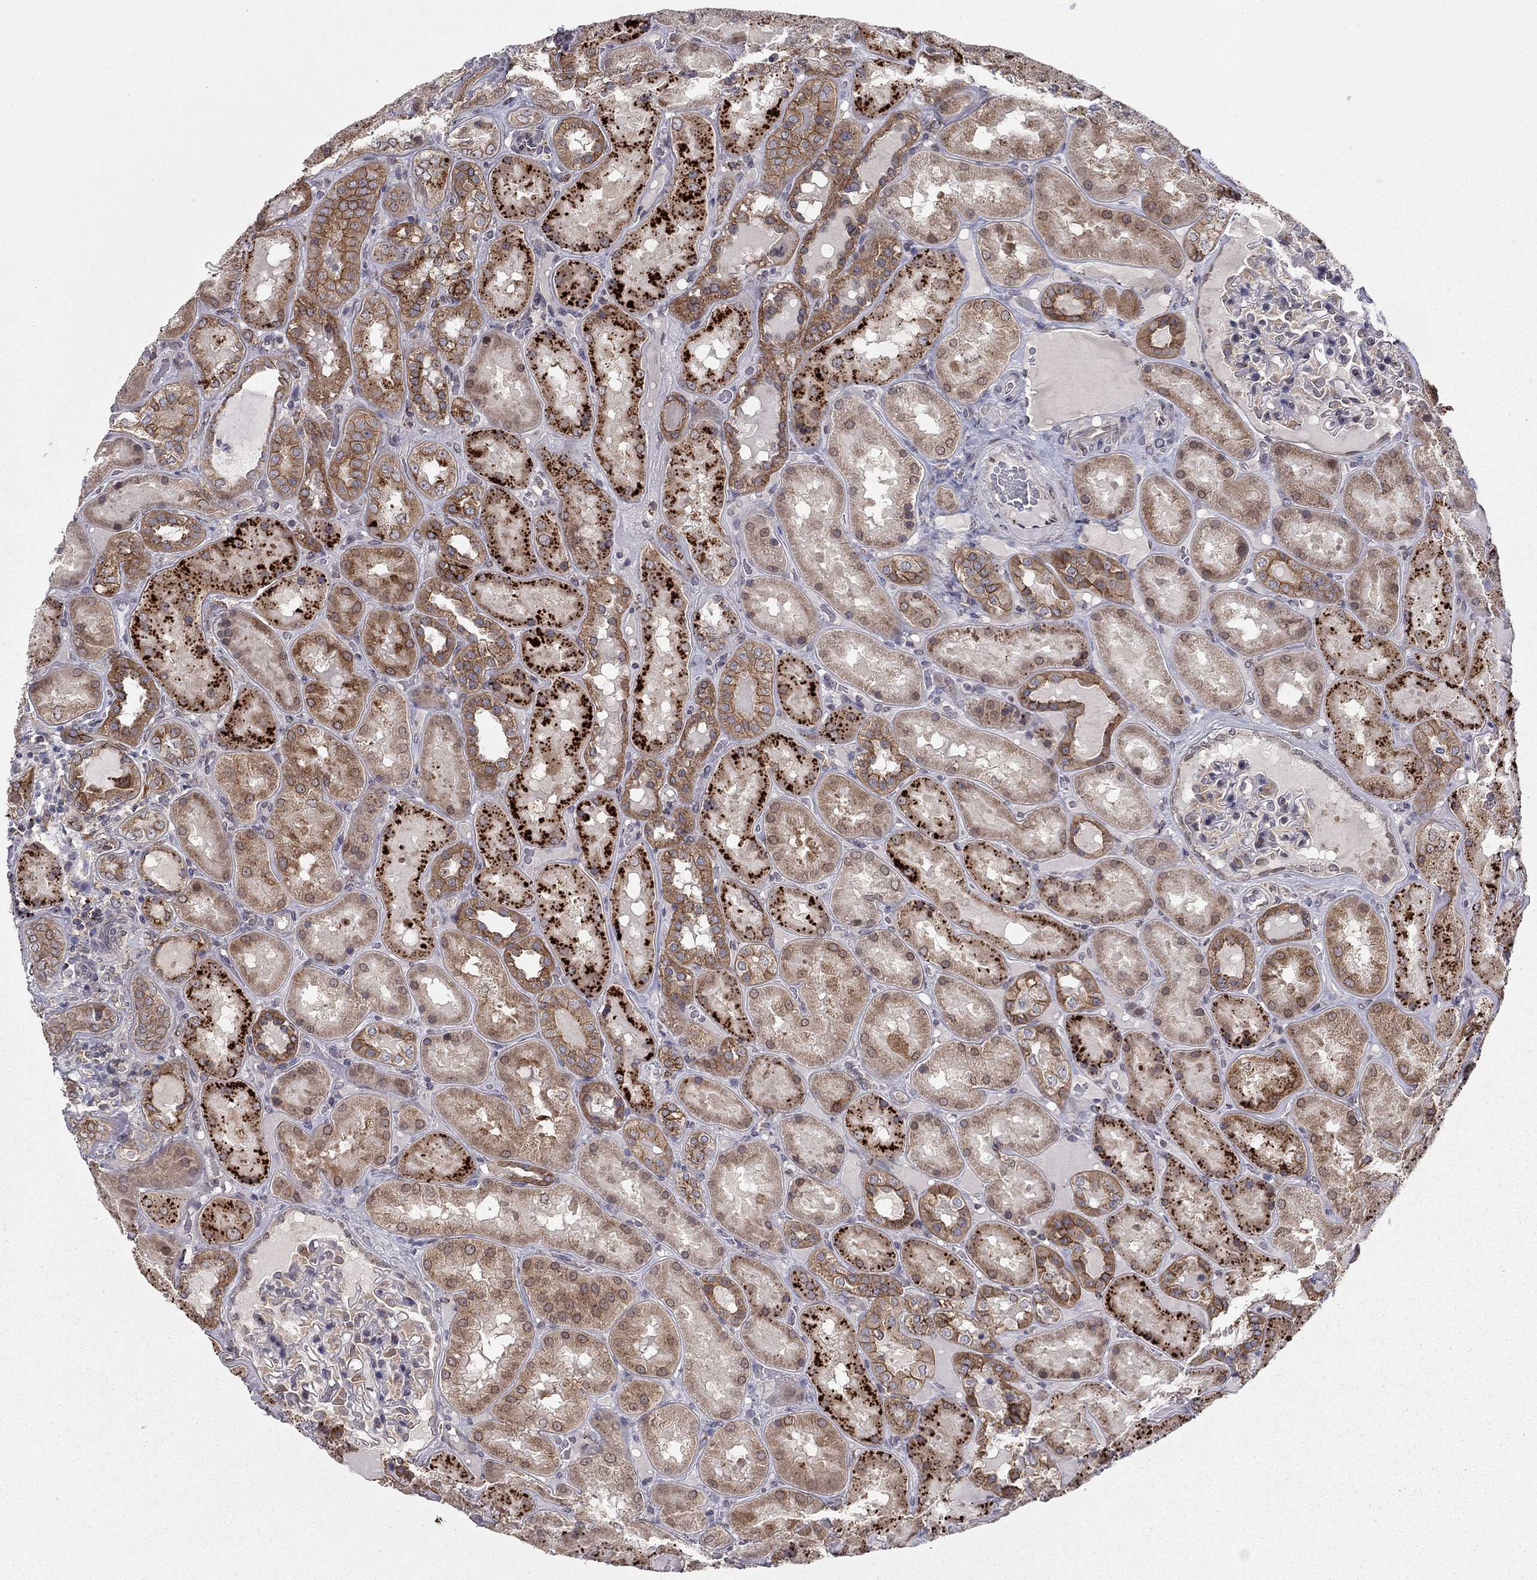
{"staining": {"intensity": "negative", "quantity": "none", "location": "none"}, "tissue": "kidney", "cell_type": "Cells in glomeruli", "image_type": "normal", "snomed": [{"axis": "morphology", "description": "Normal tissue, NOS"}, {"axis": "topography", "description": "Kidney"}], "caption": "Immunohistochemistry micrograph of benign kidney: kidney stained with DAB demonstrates no significant protein expression in cells in glomeruli. (DAB (3,3'-diaminobenzidine) immunohistochemistry (IHC) with hematoxylin counter stain).", "gene": "YIF1A", "patient": {"sex": "male", "age": 73}}